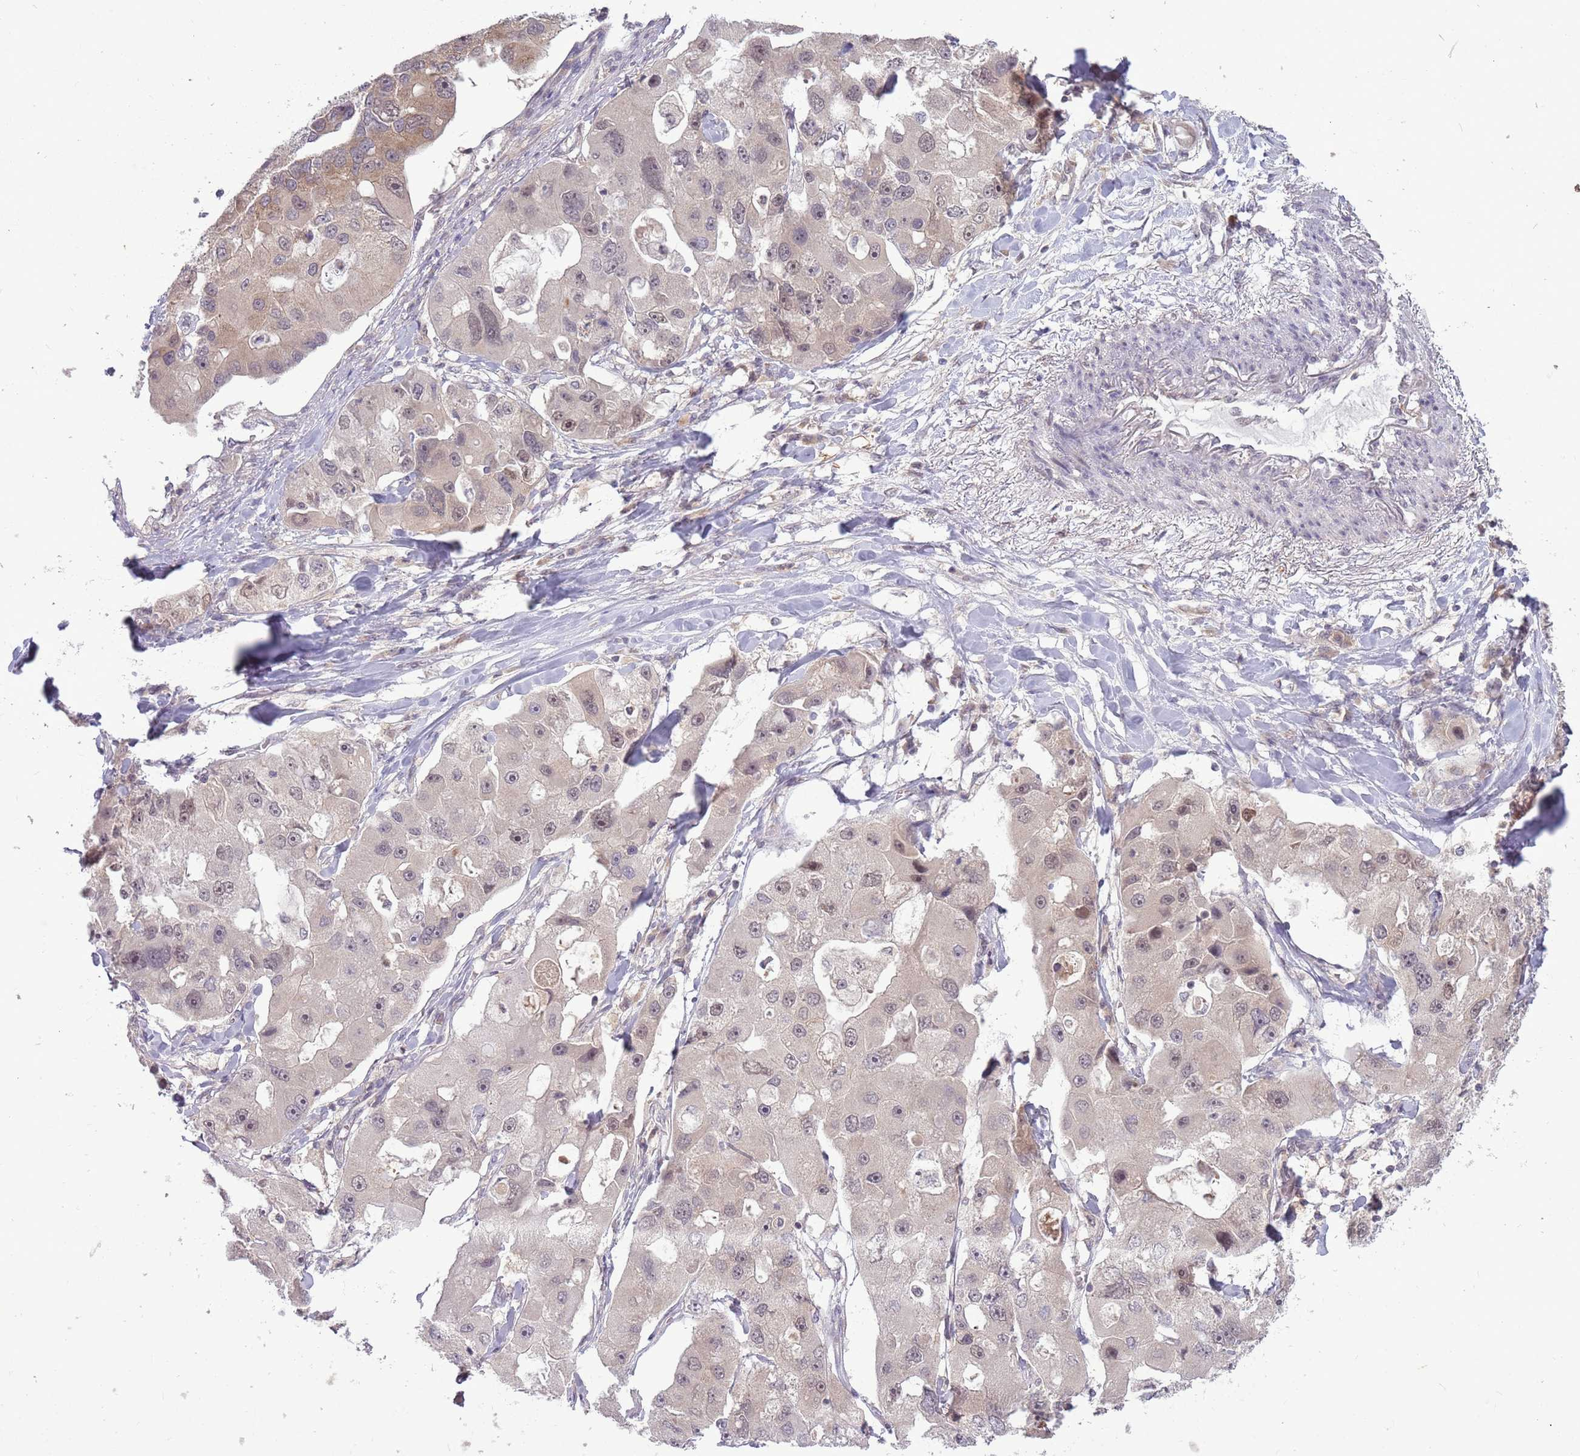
{"staining": {"intensity": "weak", "quantity": "<25%", "location": "cytoplasmic/membranous,nuclear"}, "tissue": "lung cancer", "cell_type": "Tumor cells", "image_type": "cancer", "snomed": [{"axis": "morphology", "description": "Adenocarcinoma, NOS"}, {"axis": "topography", "description": "Lung"}], "caption": "The histopathology image displays no significant expression in tumor cells of lung cancer. (Immunohistochemistry (ihc), brightfield microscopy, high magnification).", "gene": "ADAMTS3", "patient": {"sex": "female", "age": 54}}